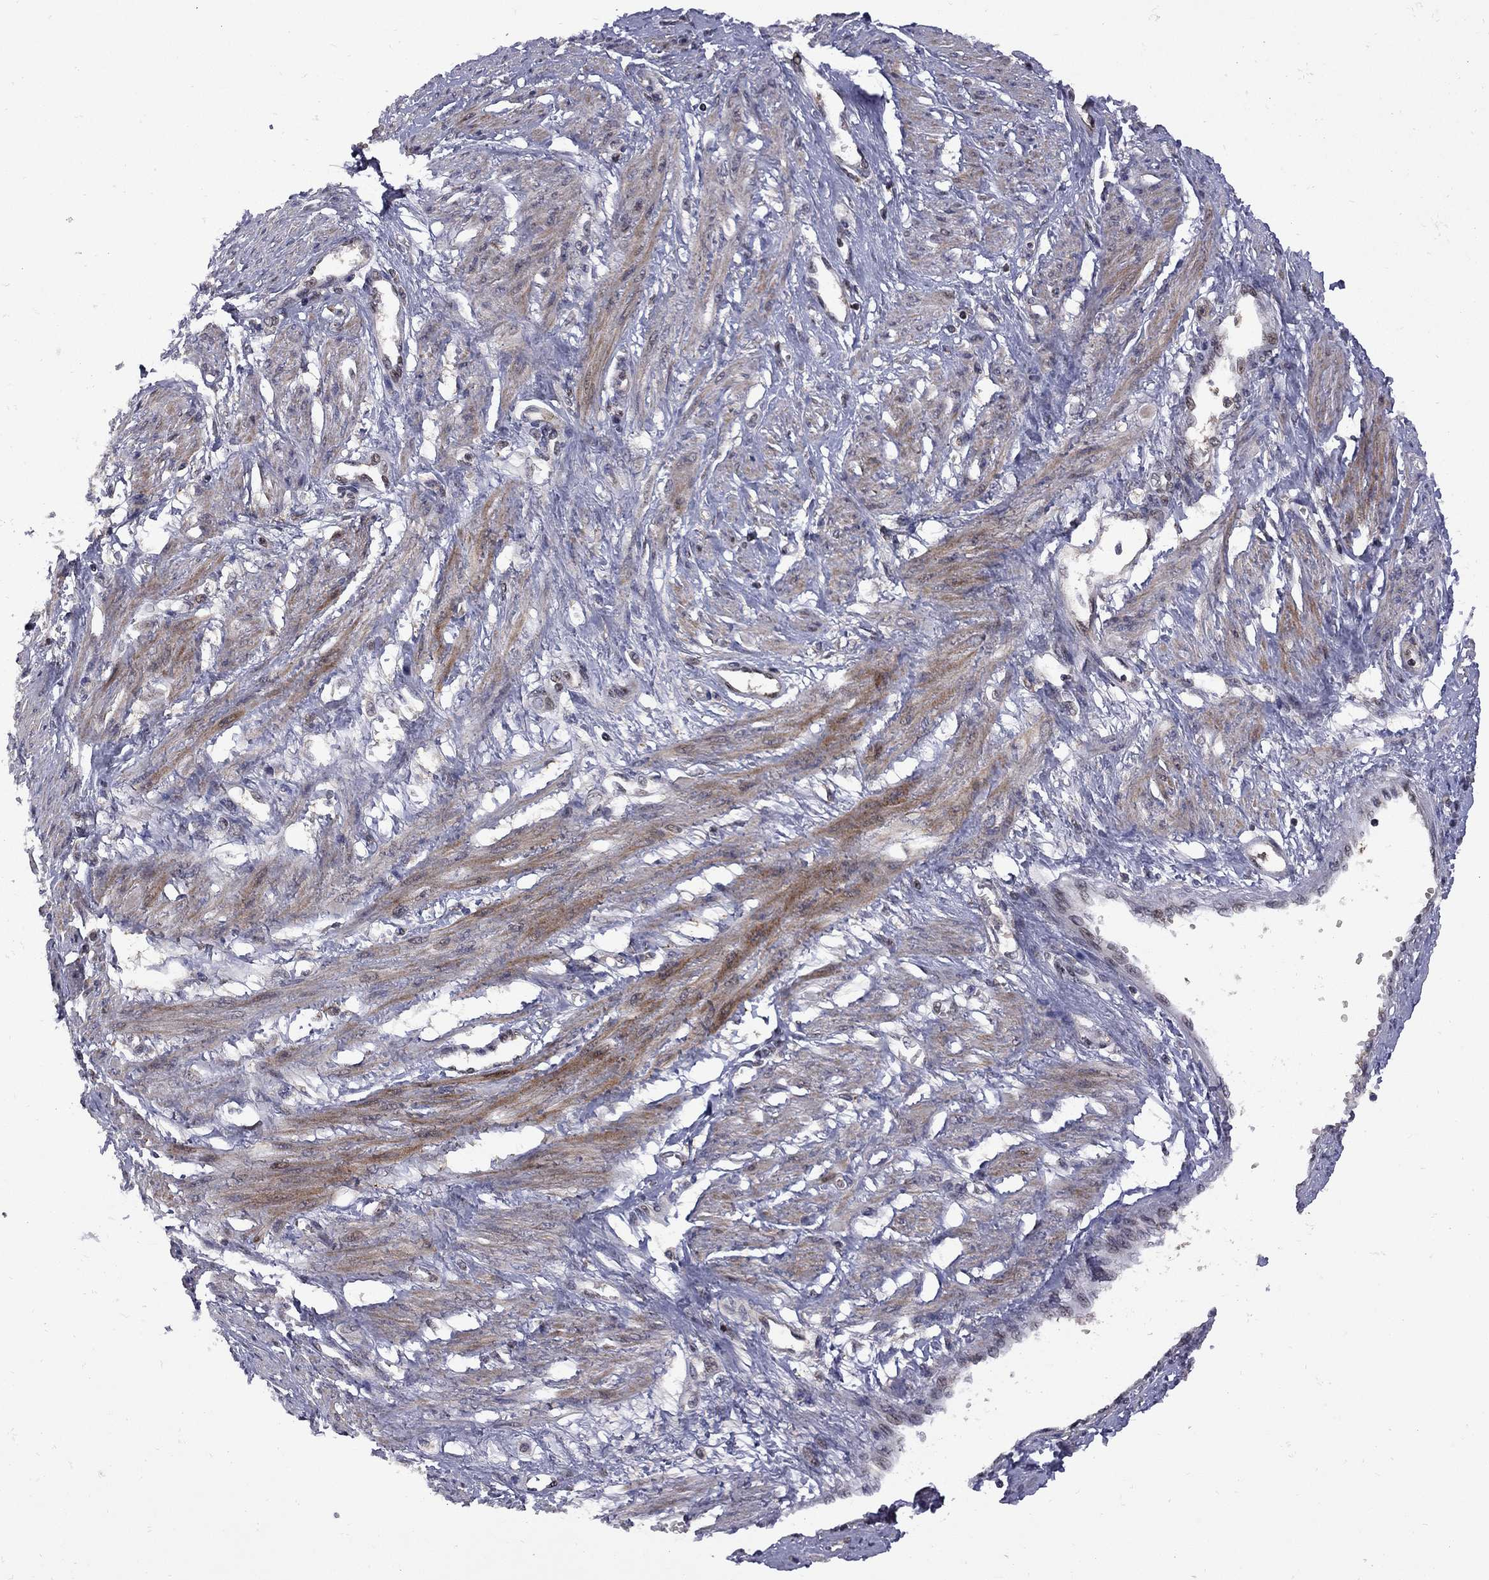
{"staining": {"intensity": "strong", "quantity": "<25%", "location": "cytoplasmic/membranous"}, "tissue": "smooth muscle", "cell_type": "Smooth muscle cells", "image_type": "normal", "snomed": [{"axis": "morphology", "description": "Normal tissue, NOS"}, {"axis": "topography", "description": "Smooth muscle"}, {"axis": "topography", "description": "Uterus"}], "caption": "High-magnification brightfield microscopy of normal smooth muscle stained with DAB (3,3'-diaminobenzidine) (brown) and counterstained with hematoxylin (blue). smooth muscle cells exhibit strong cytoplasmic/membranous staining is present in approximately<25% of cells.", "gene": "IPP", "patient": {"sex": "female", "age": 39}}